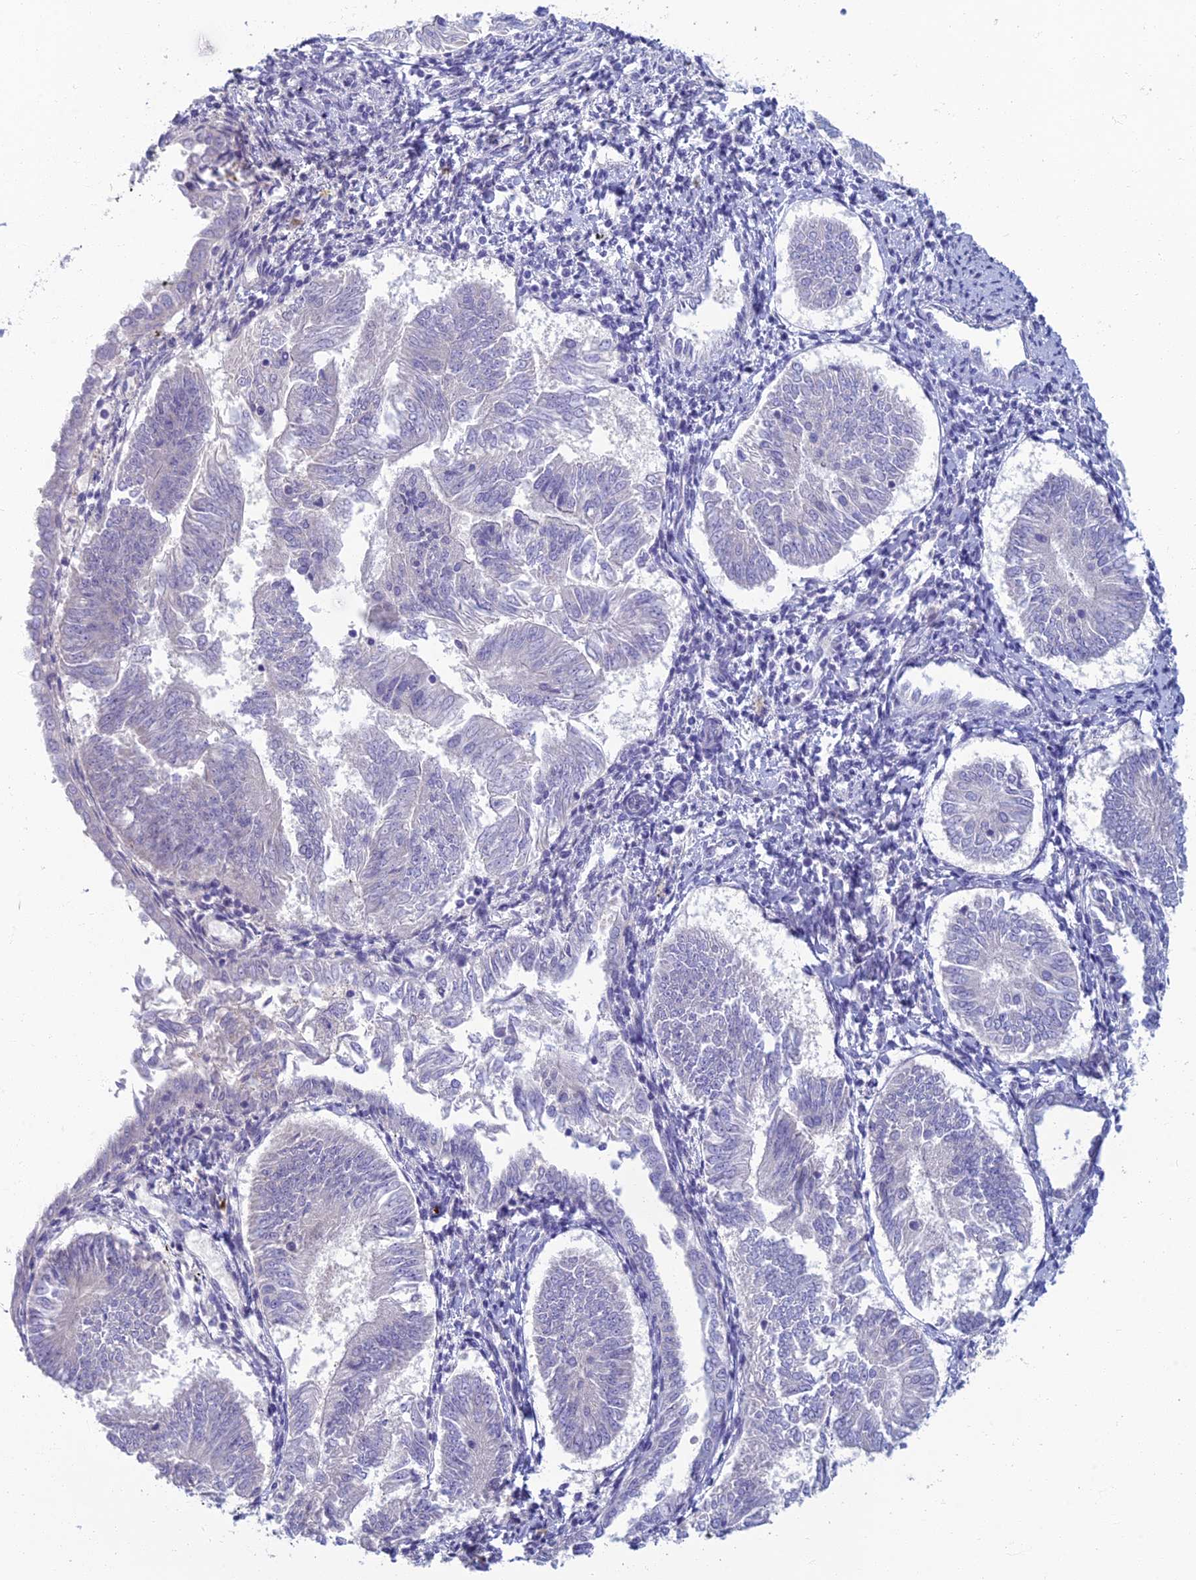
{"staining": {"intensity": "negative", "quantity": "none", "location": "none"}, "tissue": "endometrial cancer", "cell_type": "Tumor cells", "image_type": "cancer", "snomed": [{"axis": "morphology", "description": "Adenocarcinoma, NOS"}, {"axis": "topography", "description": "Endometrium"}], "caption": "This is an immunohistochemistry (IHC) histopathology image of endometrial cancer. There is no positivity in tumor cells.", "gene": "SLC25A41", "patient": {"sex": "female", "age": 58}}